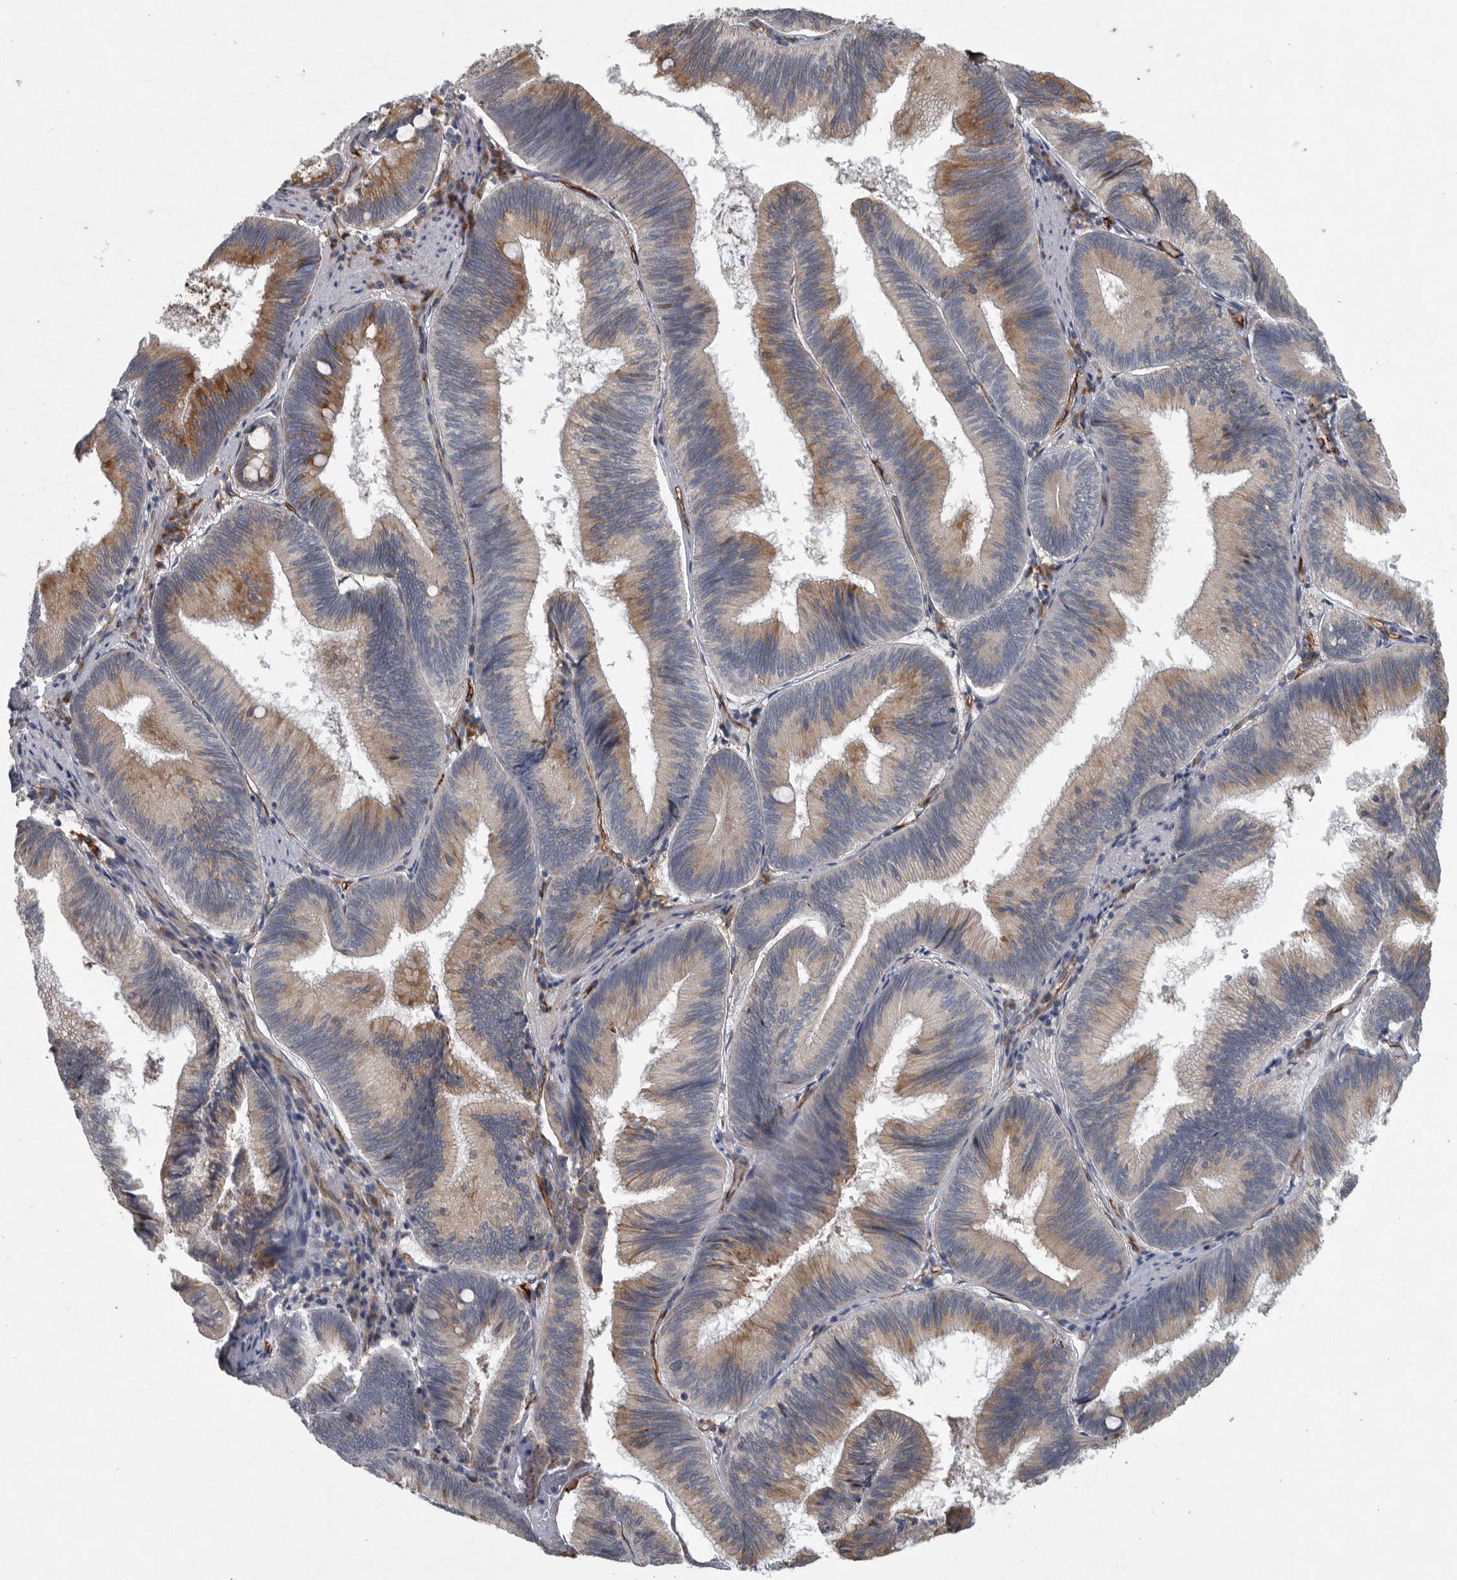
{"staining": {"intensity": "moderate", "quantity": ">75%", "location": "cytoplasmic/membranous"}, "tissue": "pancreatic cancer", "cell_type": "Tumor cells", "image_type": "cancer", "snomed": [{"axis": "morphology", "description": "Adenocarcinoma, NOS"}, {"axis": "topography", "description": "Pancreas"}], "caption": "Moderate cytoplasmic/membranous staining is identified in about >75% of tumor cells in pancreatic adenocarcinoma. (IHC, brightfield microscopy, high magnification).", "gene": "MINPP1", "patient": {"sex": "male", "age": 82}}